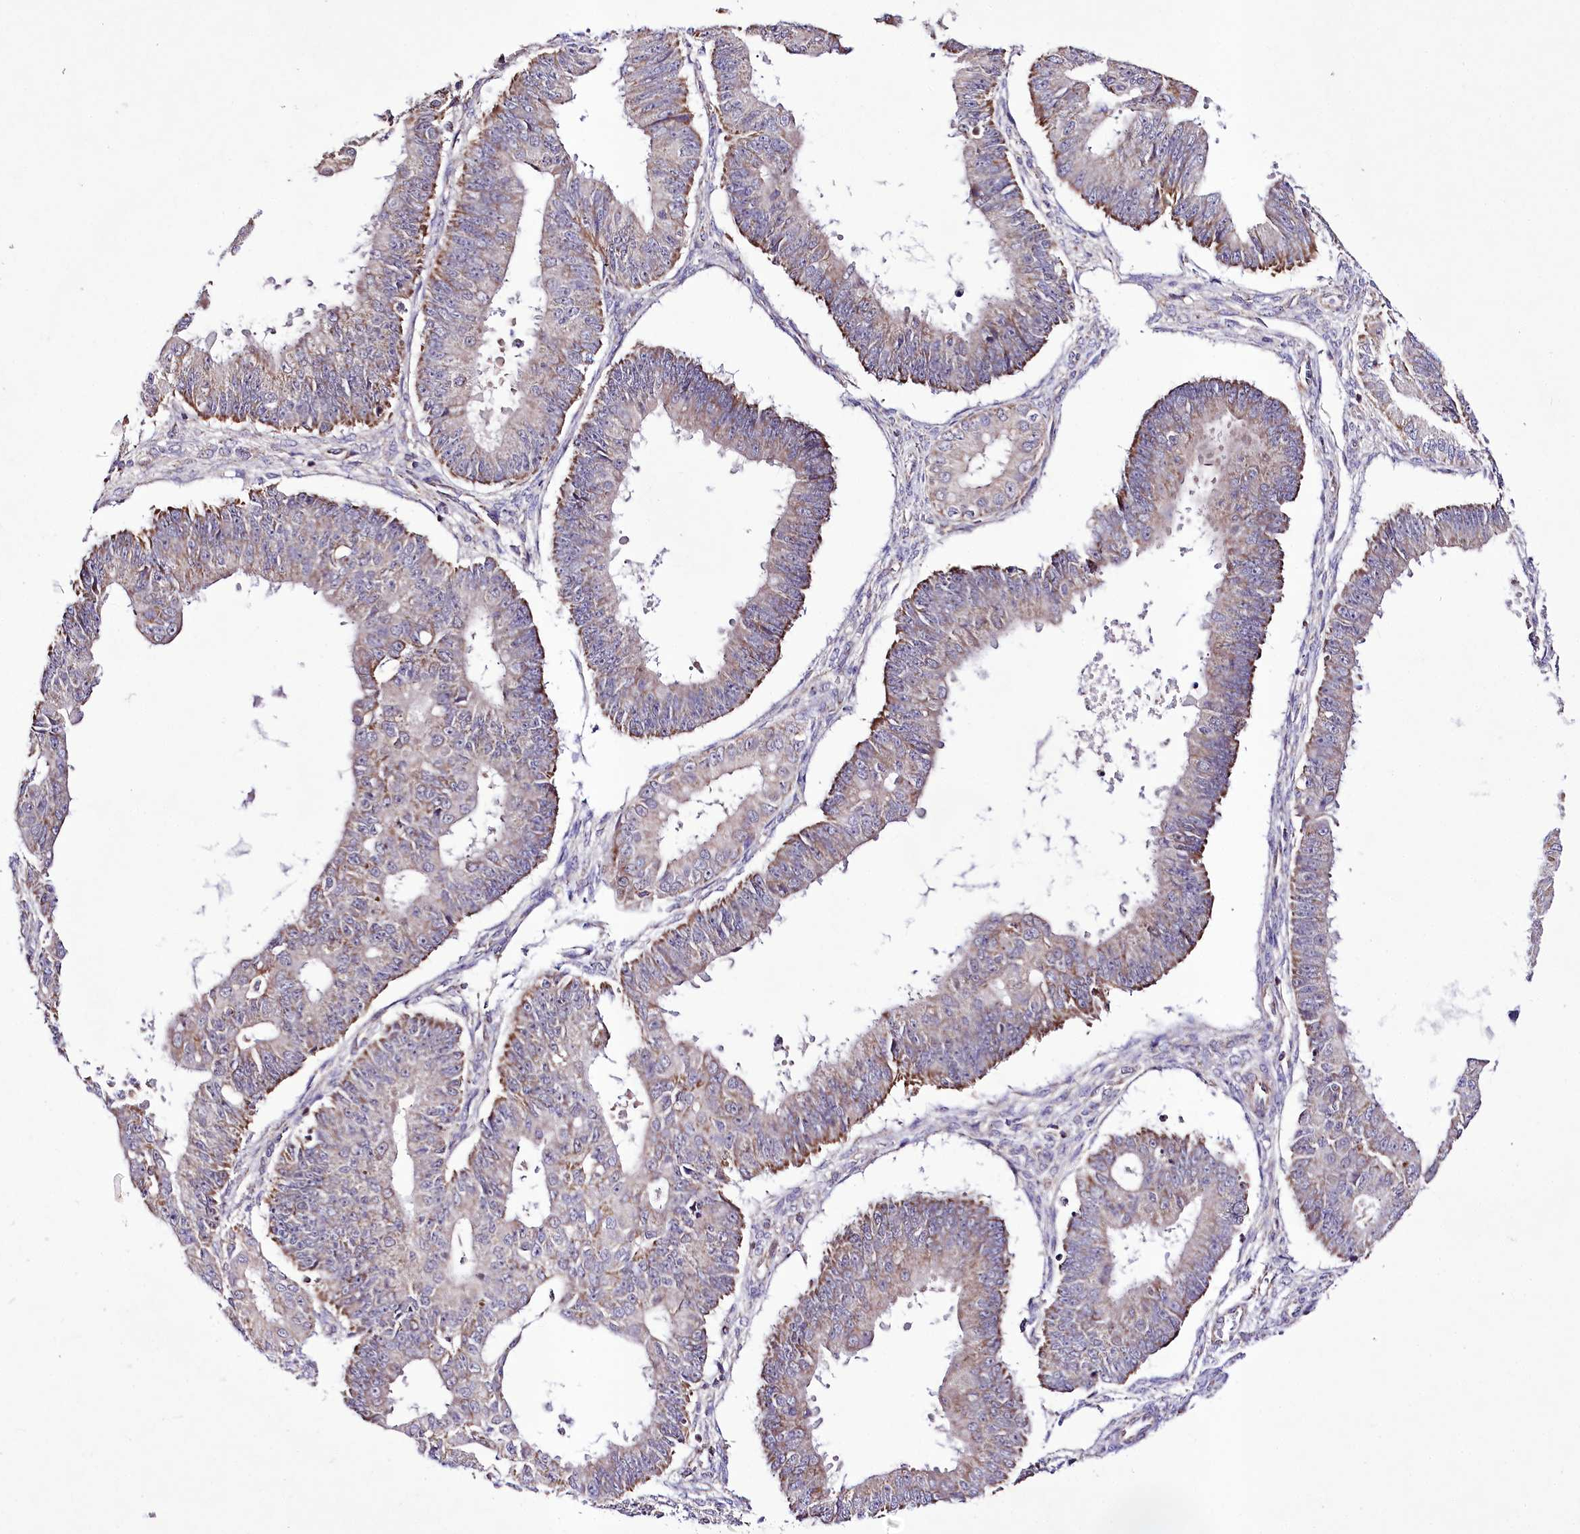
{"staining": {"intensity": "moderate", "quantity": "25%-75%", "location": "cytoplasmic/membranous"}, "tissue": "ovarian cancer", "cell_type": "Tumor cells", "image_type": "cancer", "snomed": [{"axis": "morphology", "description": "Carcinoma, endometroid"}, {"axis": "topography", "description": "Appendix"}, {"axis": "topography", "description": "Ovary"}], "caption": "The immunohistochemical stain highlights moderate cytoplasmic/membranous staining in tumor cells of endometroid carcinoma (ovarian) tissue.", "gene": "ATE1", "patient": {"sex": "female", "age": 42}}